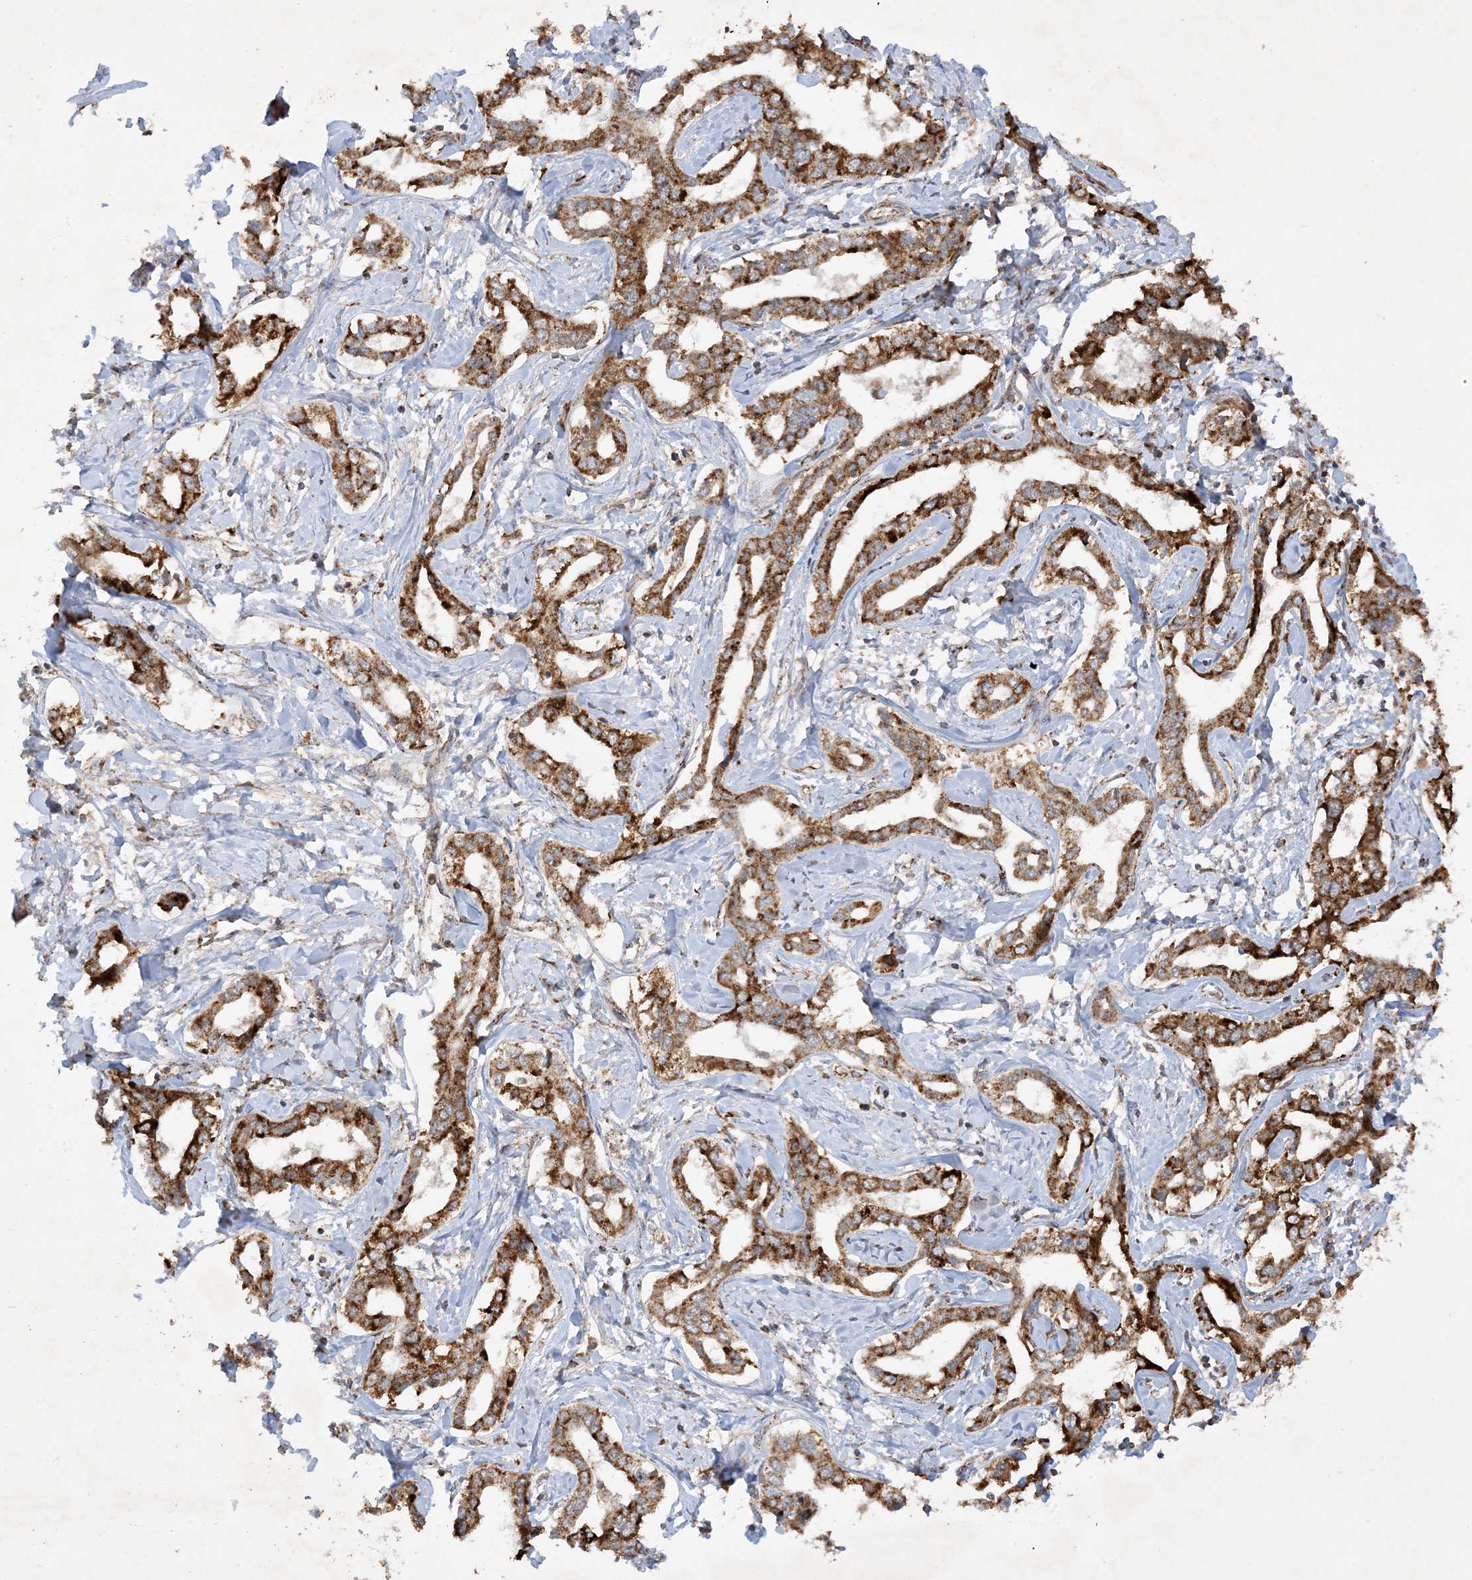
{"staining": {"intensity": "strong", "quantity": ">75%", "location": "cytoplasmic/membranous"}, "tissue": "liver cancer", "cell_type": "Tumor cells", "image_type": "cancer", "snomed": [{"axis": "morphology", "description": "Cholangiocarcinoma"}, {"axis": "topography", "description": "Liver"}], "caption": "A brown stain labels strong cytoplasmic/membranous expression of a protein in liver cholangiocarcinoma tumor cells.", "gene": "NDUFAF3", "patient": {"sex": "male", "age": 59}}